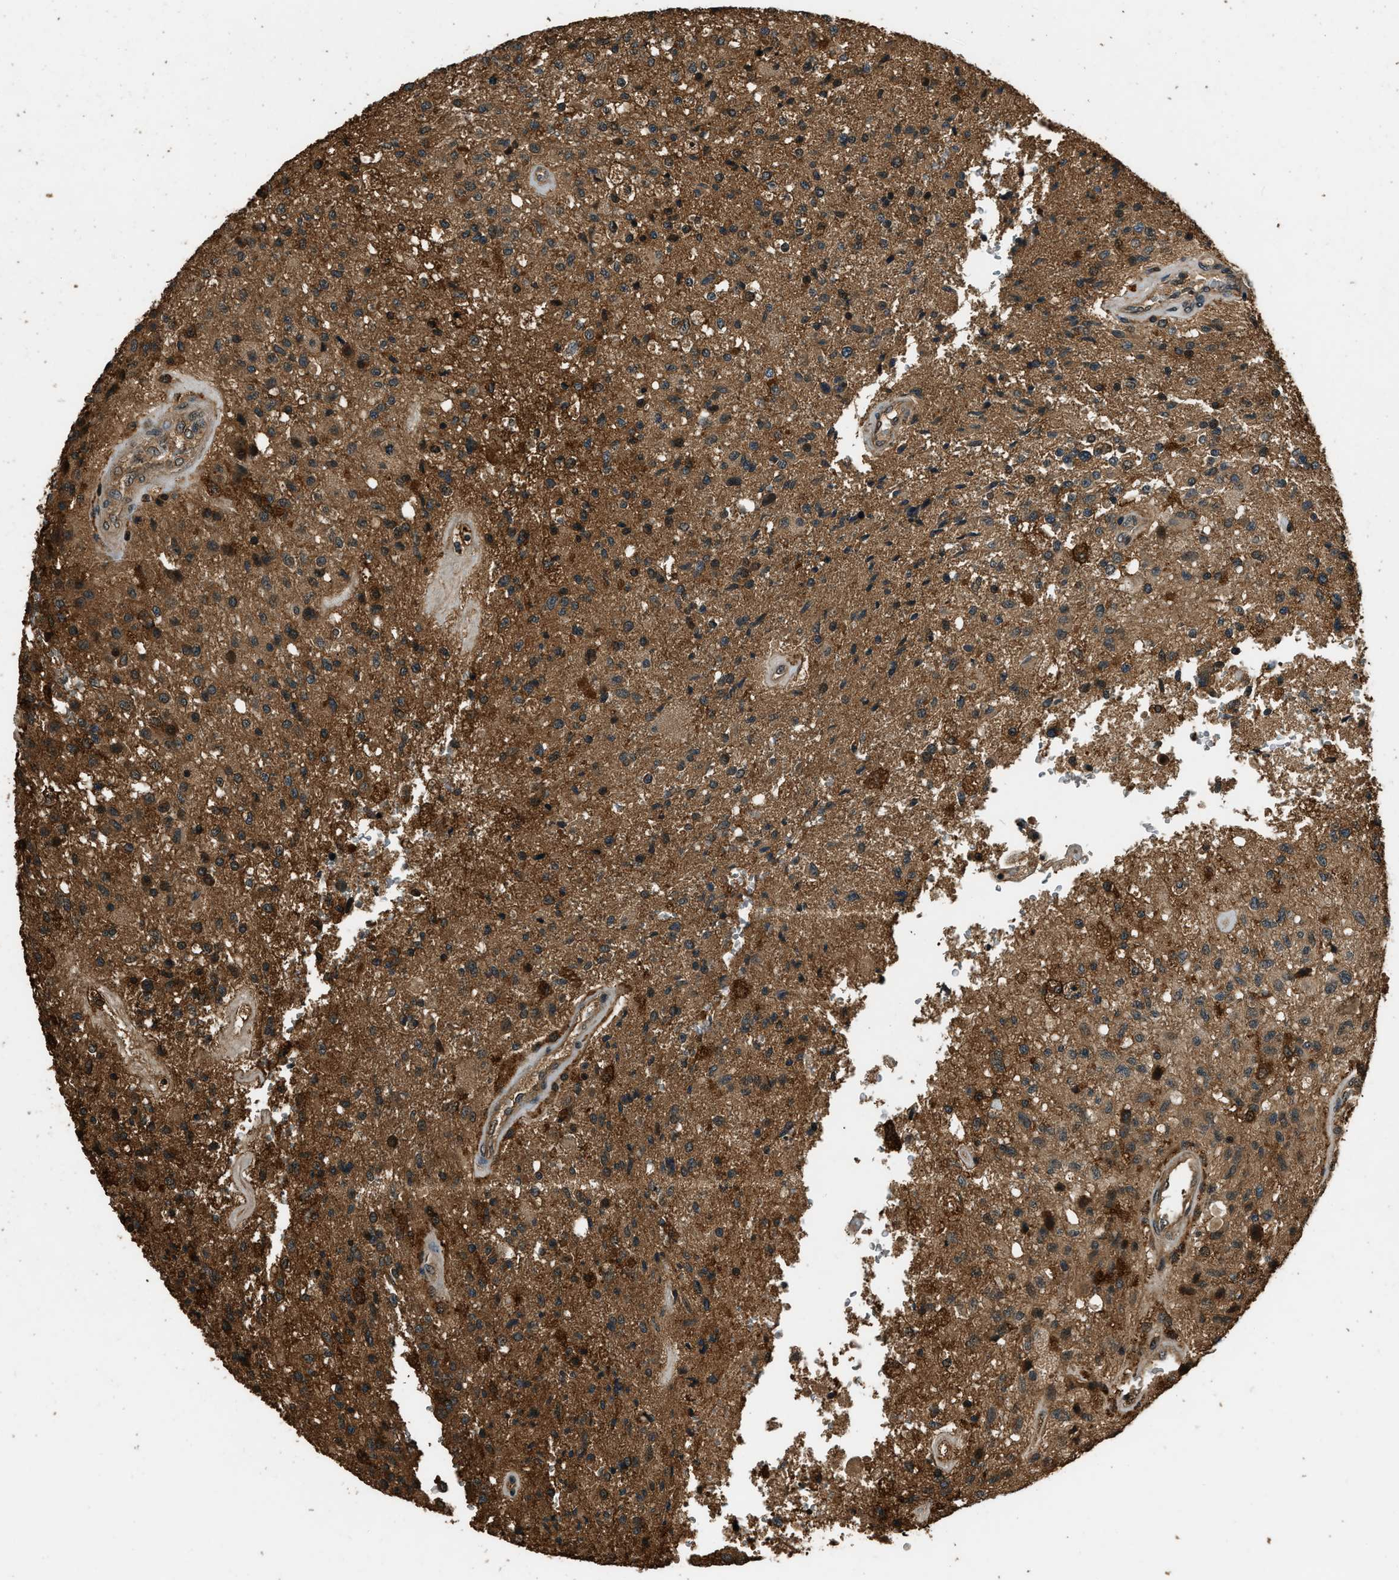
{"staining": {"intensity": "moderate", "quantity": ">75%", "location": "cytoplasmic/membranous"}, "tissue": "glioma", "cell_type": "Tumor cells", "image_type": "cancer", "snomed": [{"axis": "morphology", "description": "Normal tissue, NOS"}, {"axis": "morphology", "description": "Glioma, malignant, High grade"}, {"axis": "topography", "description": "Cerebral cortex"}], "caption": "A photomicrograph showing moderate cytoplasmic/membranous staining in about >75% of tumor cells in high-grade glioma (malignant), as visualized by brown immunohistochemical staining.", "gene": "RAP2A", "patient": {"sex": "male", "age": 77}}